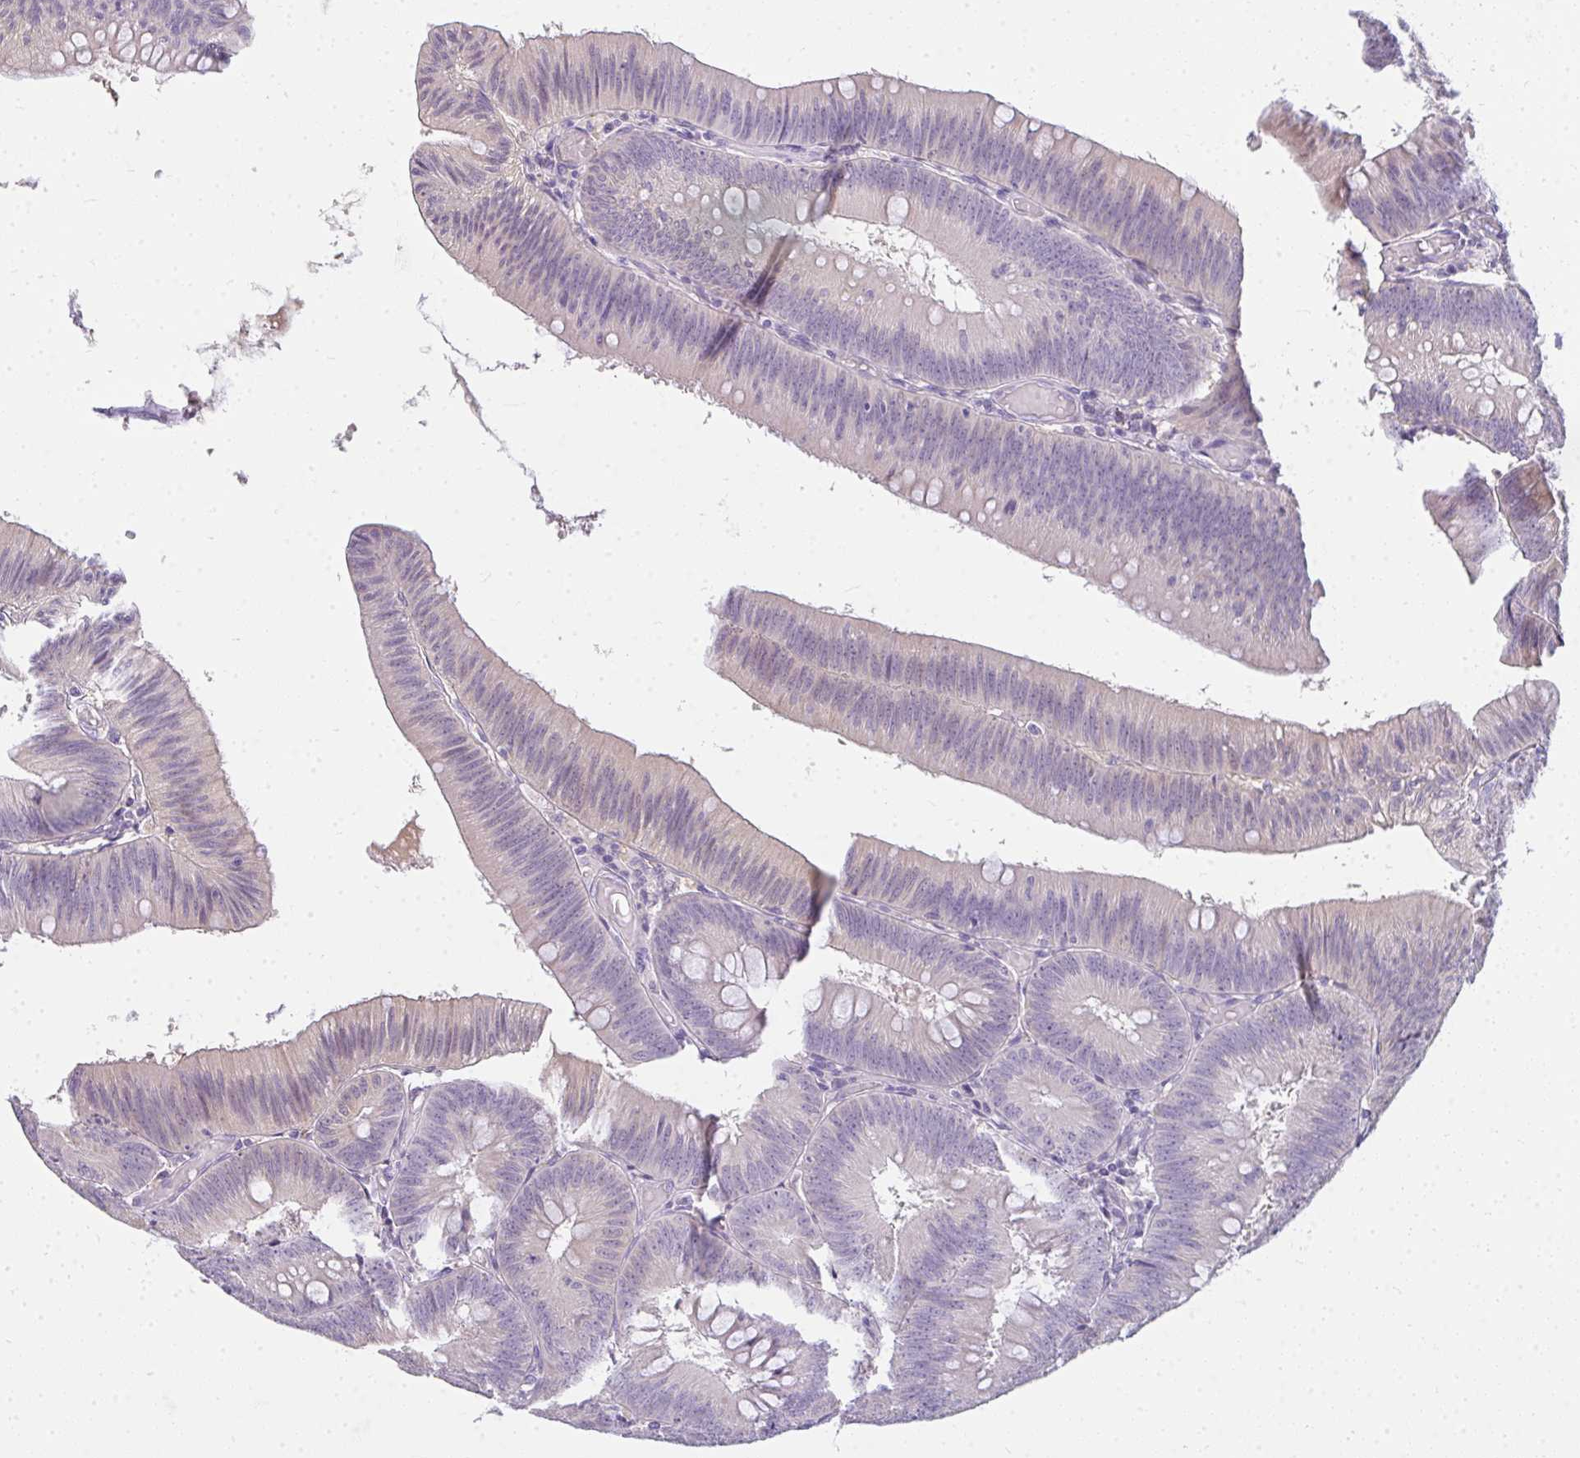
{"staining": {"intensity": "weak", "quantity": "<25%", "location": "cytoplasmic/membranous"}, "tissue": "colorectal cancer", "cell_type": "Tumor cells", "image_type": "cancer", "snomed": [{"axis": "morphology", "description": "Adenocarcinoma, NOS"}, {"axis": "topography", "description": "Colon"}], "caption": "DAB immunohistochemical staining of colorectal cancer demonstrates no significant expression in tumor cells.", "gene": "PPP1R3G", "patient": {"sex": "male", "age": 84}}